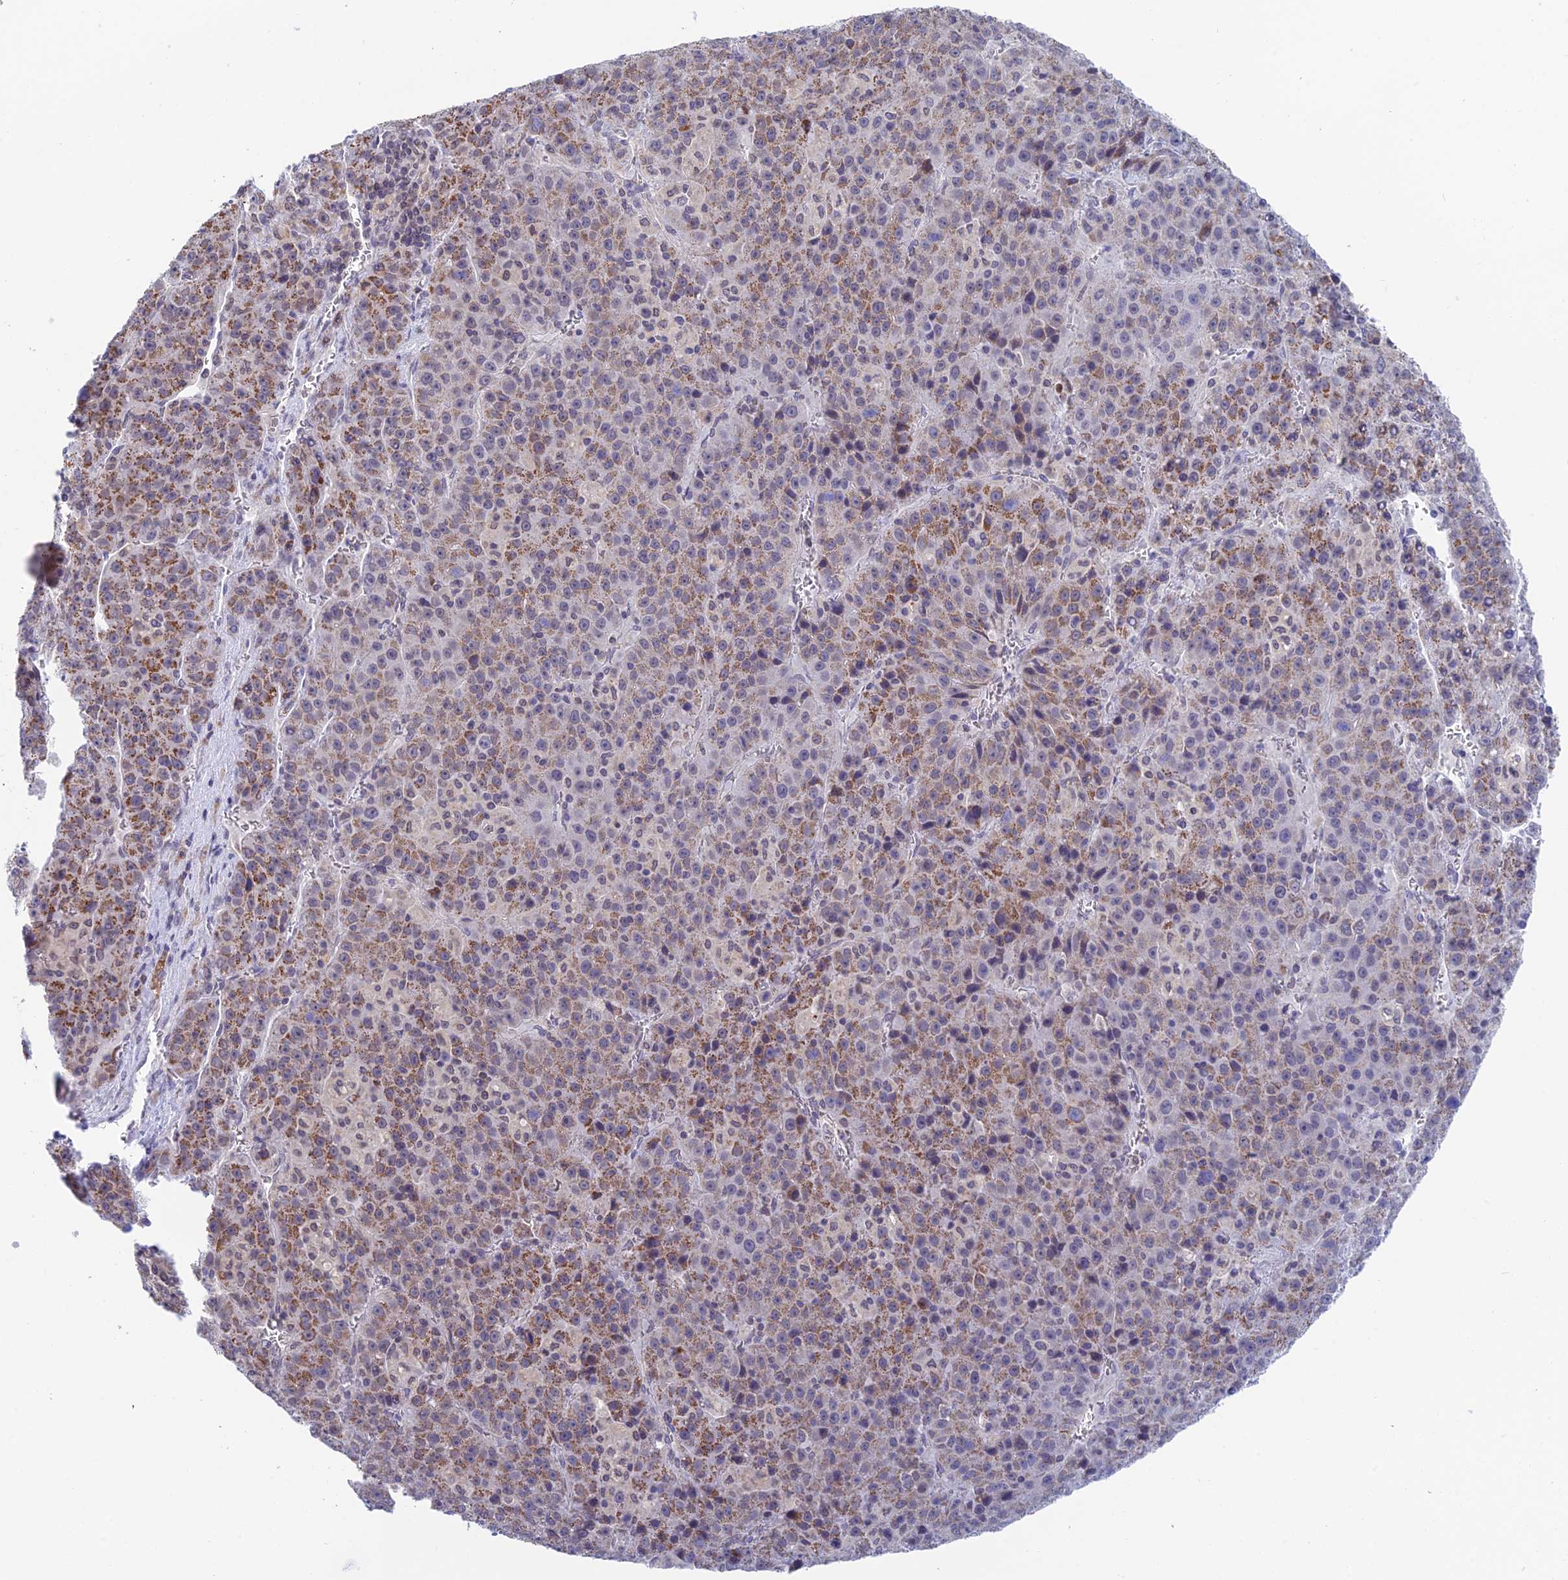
{"staining": {"intensity": "moderate", "quantity": ">75%", "location": "cytoplasmic/membranous"}, "tissue": "liver cancer", "cell_type": "Tumor cells", "image_type": "cancer", "snomed": [{"axis": "morphology", "description": "Carcinoma, Hepatocellular, NOS"}, {"axis": "topography", "description": "Liver"}], "caption": "Moderate cytoplasmic/membranous positivity is seen in about >75% of tumor cells in liver cancer.", "gene": "REXO5", "patient": {"sex": "female", "age": 53}}